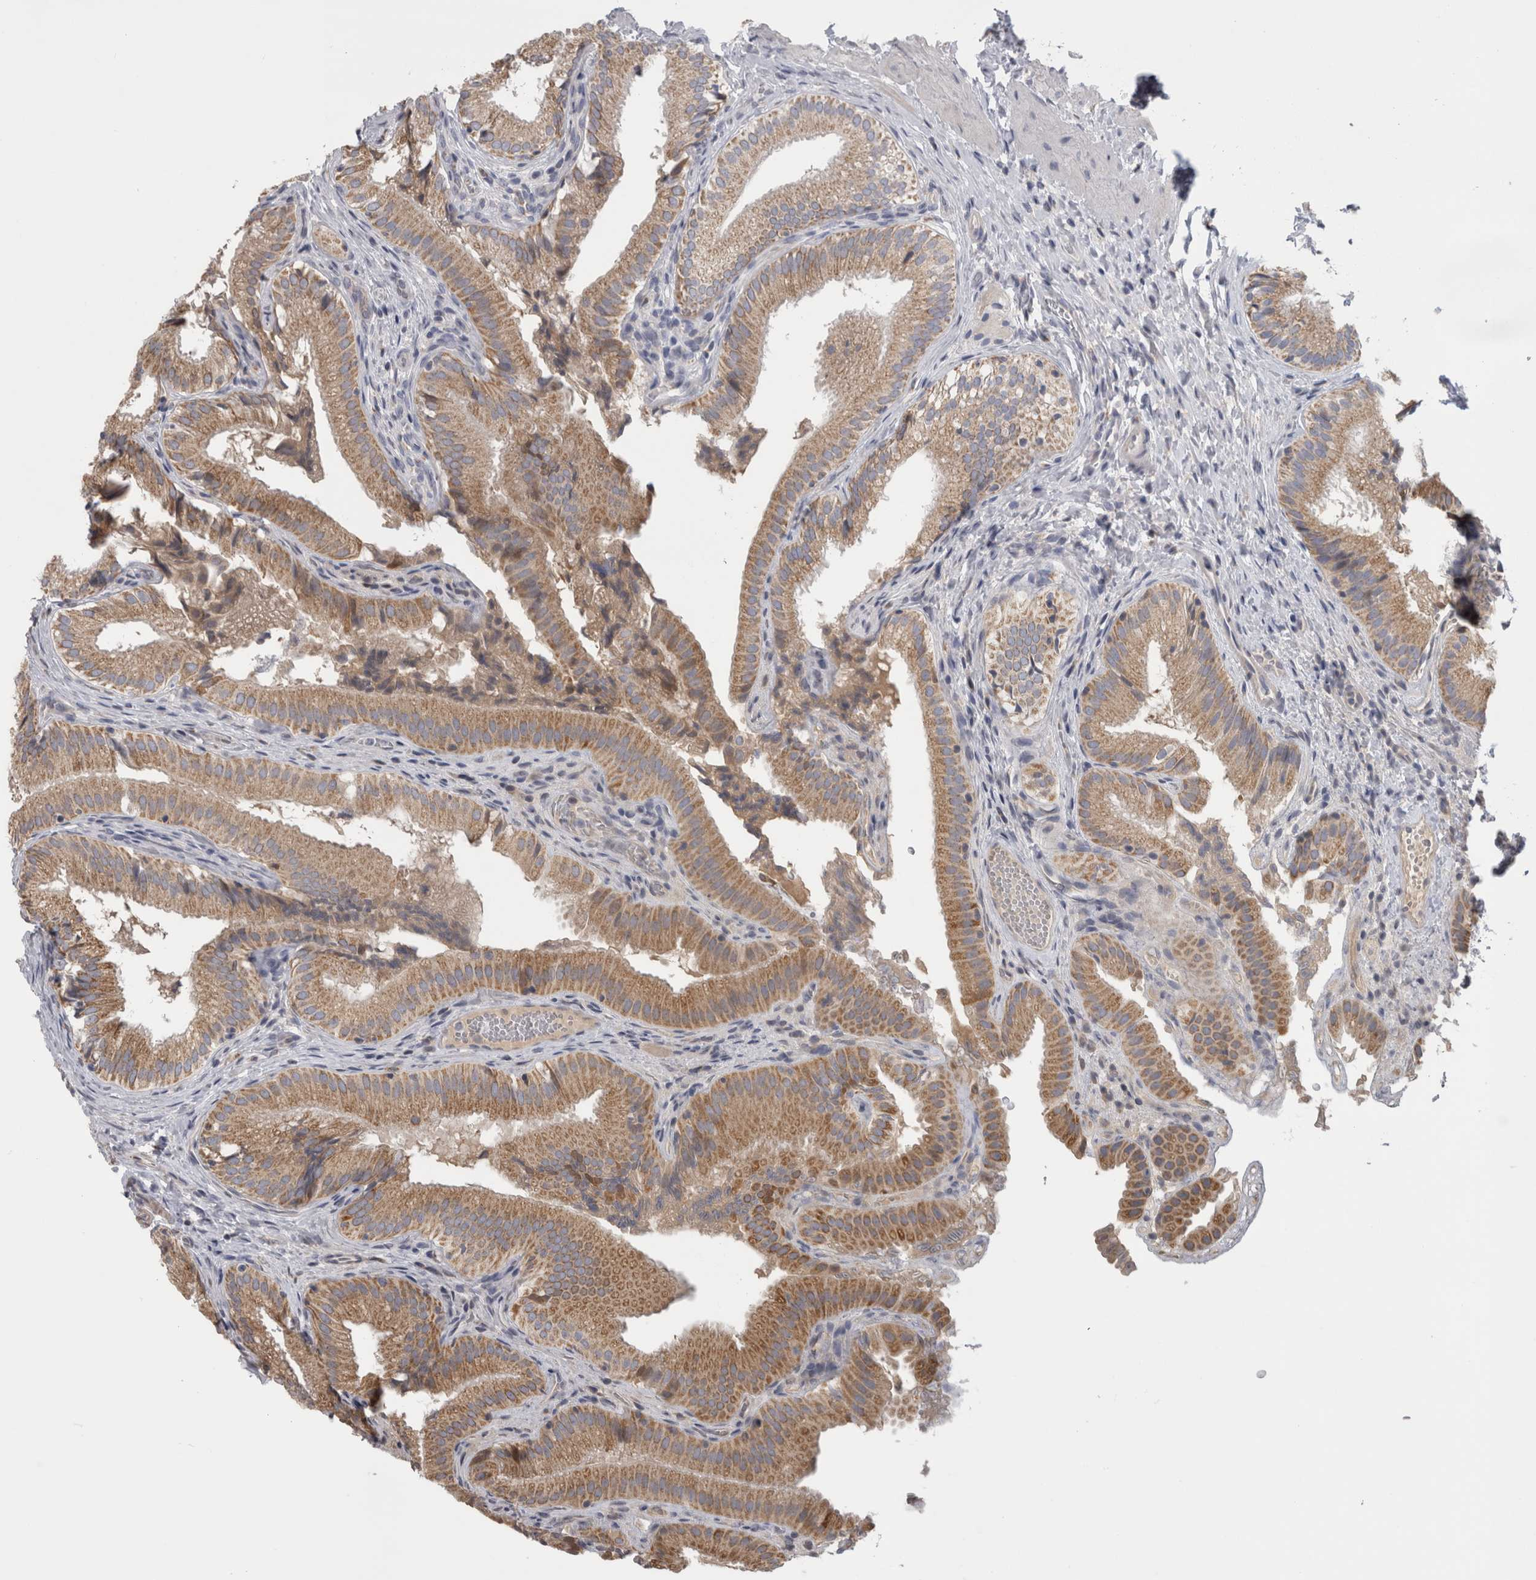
{"staining": {"intensity": "moderate", "quantity": ">75%", "location": "cytoplasmic/membranous"}, "tissue": "gallbladder", "cell_type": "Glandular cells", "image_type": "normal", "snomed": [{"axis": "morphology", "description": "Normal tissue, NOS"}, {"axis": "topography", "description": "Gallbladder"}], "caption": "Benign gallbladder was stained to show a protein in brown. There is medium levels of moderate cytoplasmic/membranous expression in about >75% of glandular cells.", "gene": "DHRS4", "patient": {"sex": "female", "age": 30}}